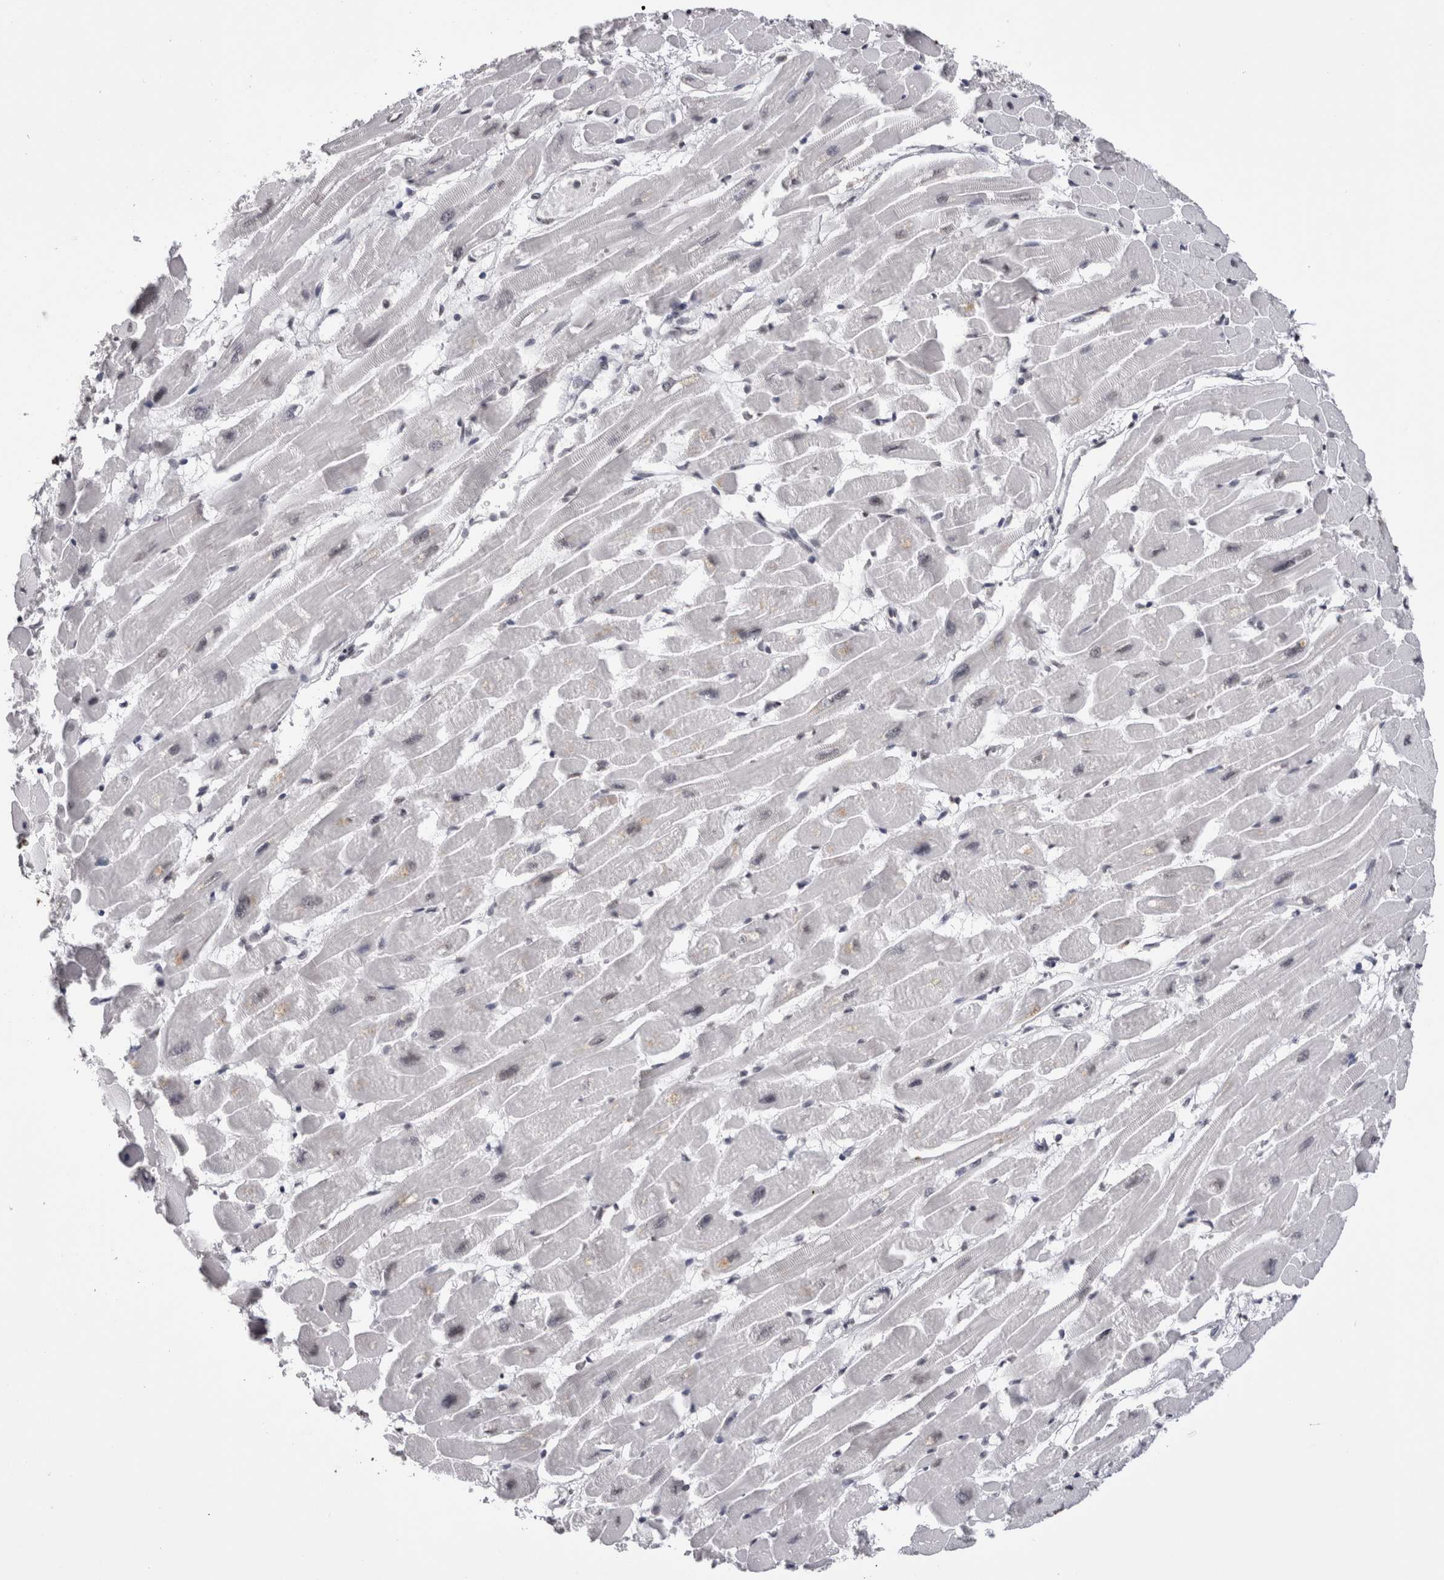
{"staining": {"intensity": "moderate", "quantity": "25%-75%", "location": "nuclear"}, "tissue": "heart muscle", "cell_type": "Cardiomyocytes", "image_type": "normal", "snomed": [{"axis": "morphology", "description": "Normal tissue, NOS"}, {"axis": "topography", "description": "Heart"}], "caption": "Immunohistochemistry of unremarkable human heart muscle shows medium levels of moderate nuclear expression in about 25%-75% of cardiomyocytes. (IHC, brightfield microscopy, high magnification).", "gene": "SMC1A", "patient": {"sex": "female", "age": 54}}